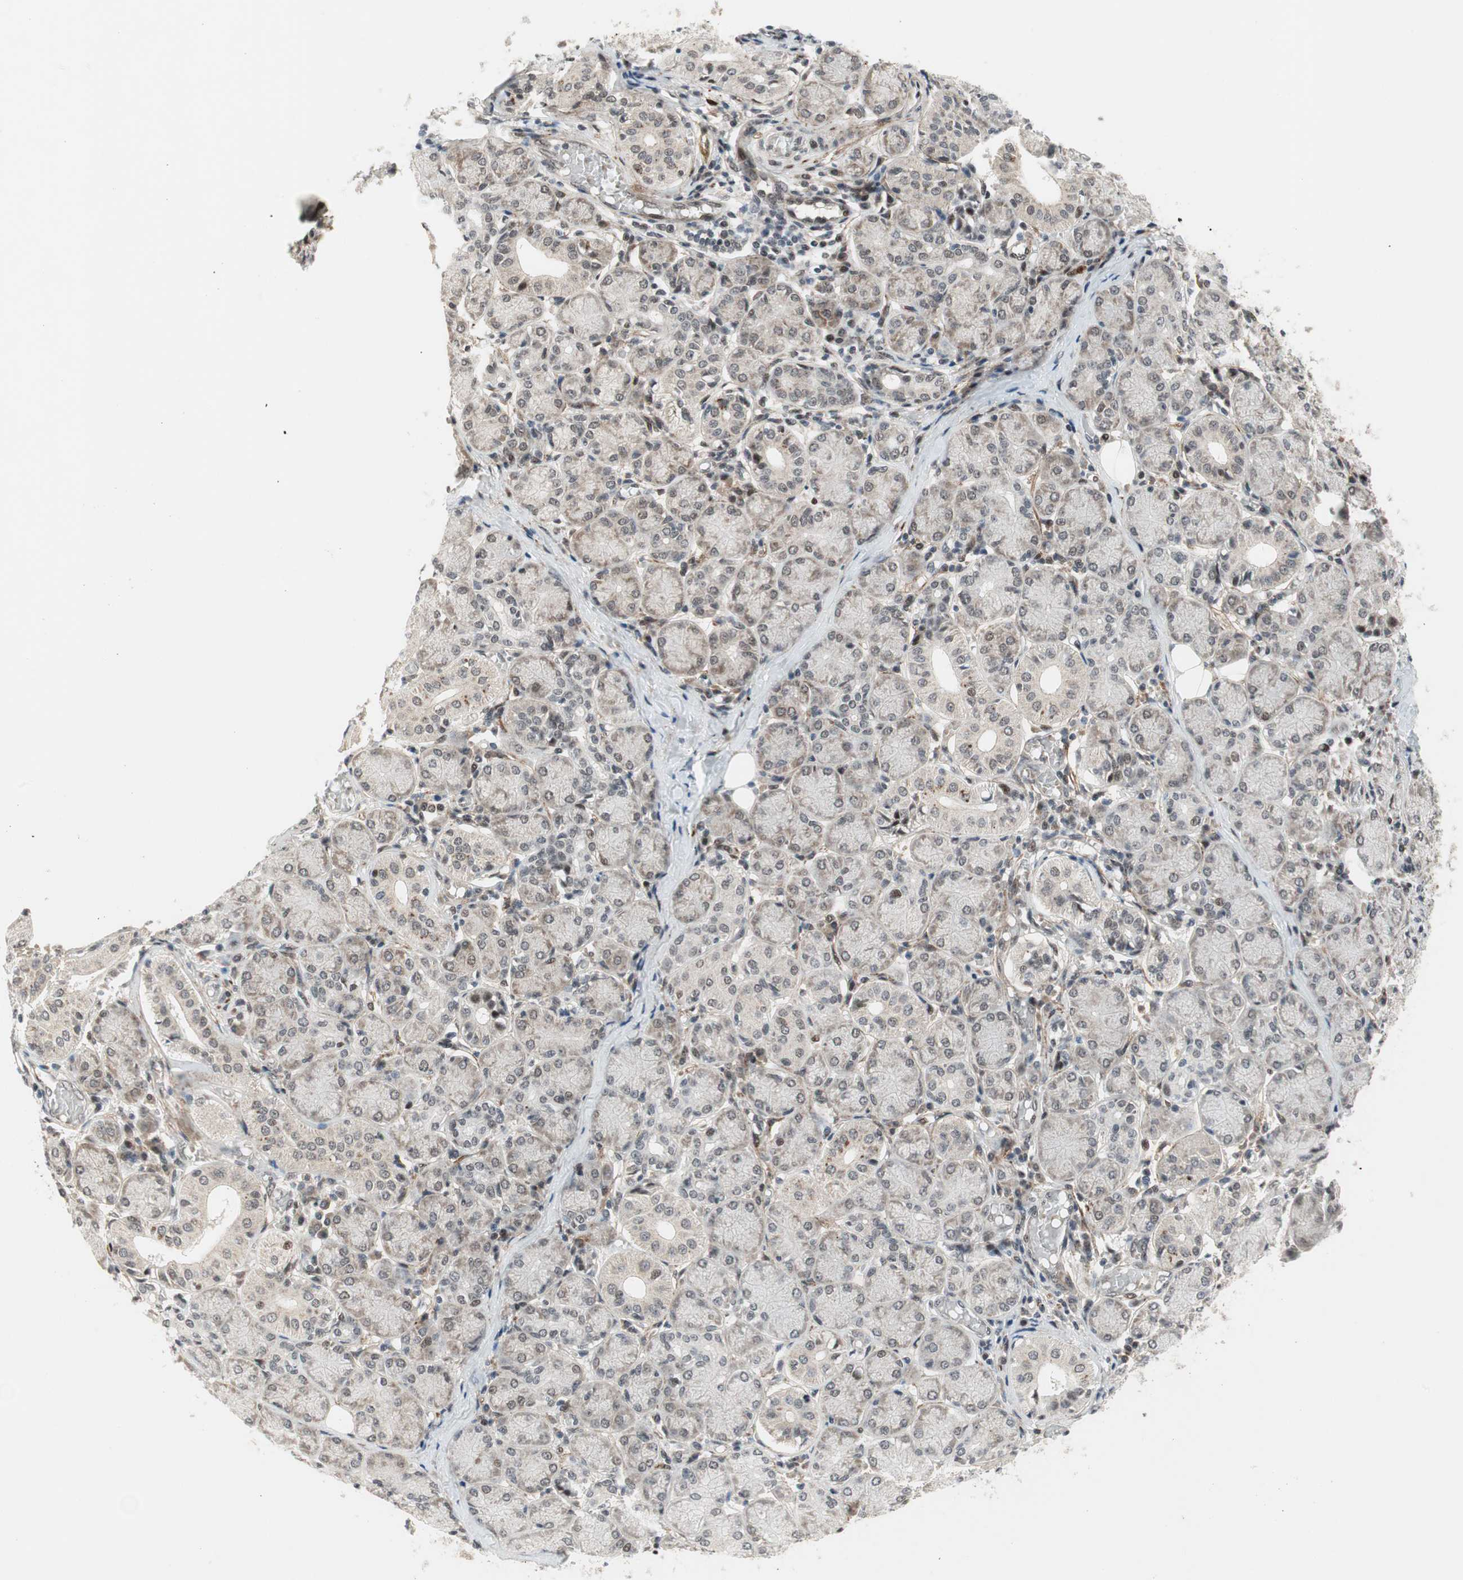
{"staining": {"intensity": "strong", "quantity": ">75%", "location": "nuclear"}, "tissue": "salivary gland", "cell_type": "Glandular cells", "image_type": "normal", "snomed": [{"axis": "morphology", "description": "Normal tissue, NOS"}, {"axis": "topography", "description": "Salivary gland"}], "caption": "Glandular cells demonstrate high levels of strong nuclear positivity in about >75% of cells in normal human salivary gland.", "gene": "TCF12", "patient": {"sex": "female", "age": 24}}